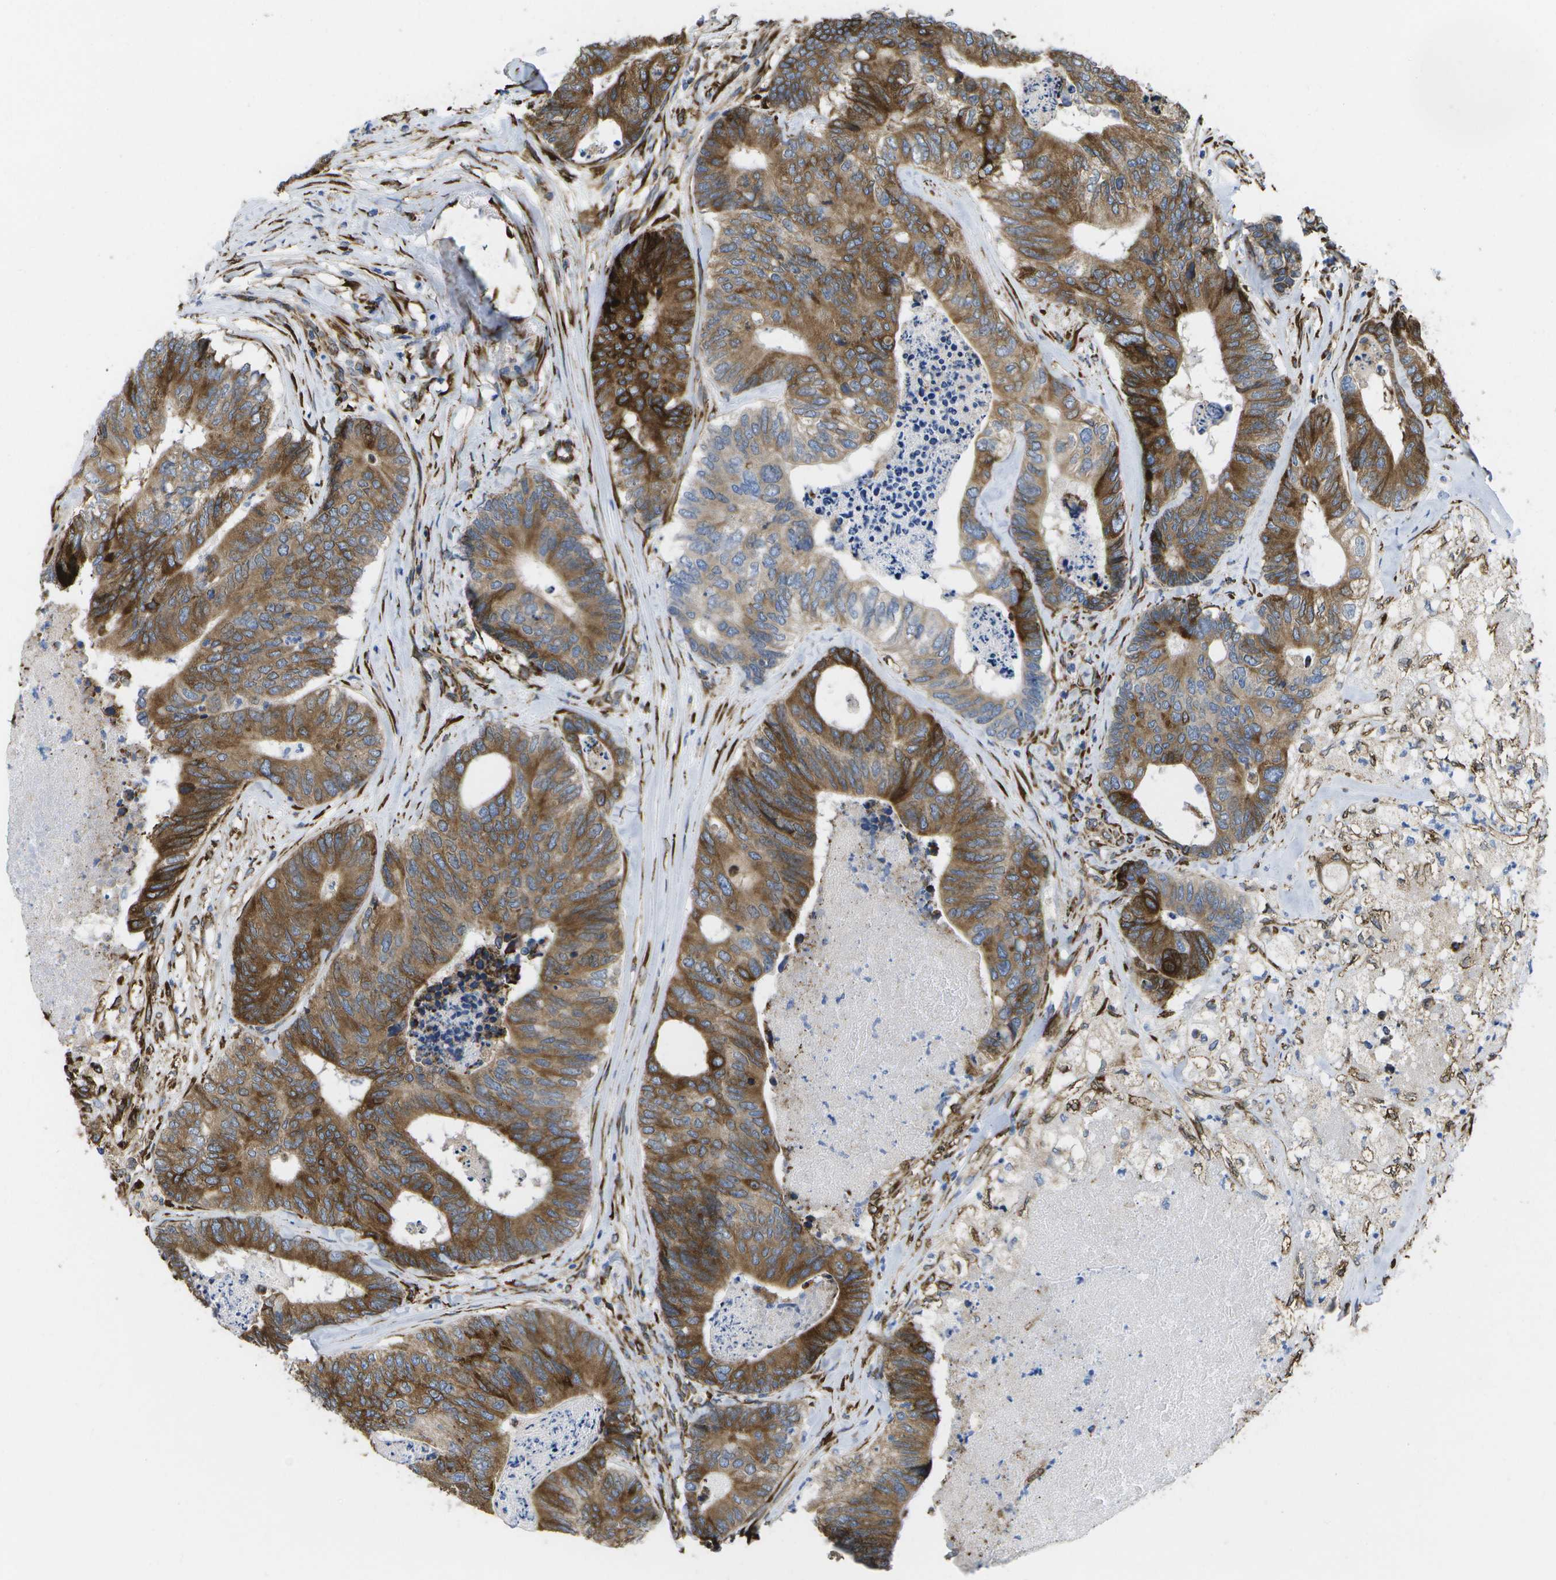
{"staining": {"intensity": "moderate", "quantity": ">75%", "location": "cytoplasmic/membranous"}, "tissue": "colorectal cancer", "cell_type": "Tumor cells", "image_type": "cancer", "snomed": [{"axis": "morphology", "description": "Adenocarcinoma, NOS"}, {"axis": "topography", "description": "Colon"}], "caption": "A high-resolution micrograph shows immunohistochemistry staining of colorectal cancer, which reveals moderate cytoplasmic/membranous staining in approximately >75% of tumor cells. Using DAB (brown) and hematoxylin (blue) stains, captured at high magnification using brightfield microscopy.", "gene": "ZDHHC17", "patient": {"sex": "female", "age": 67}}